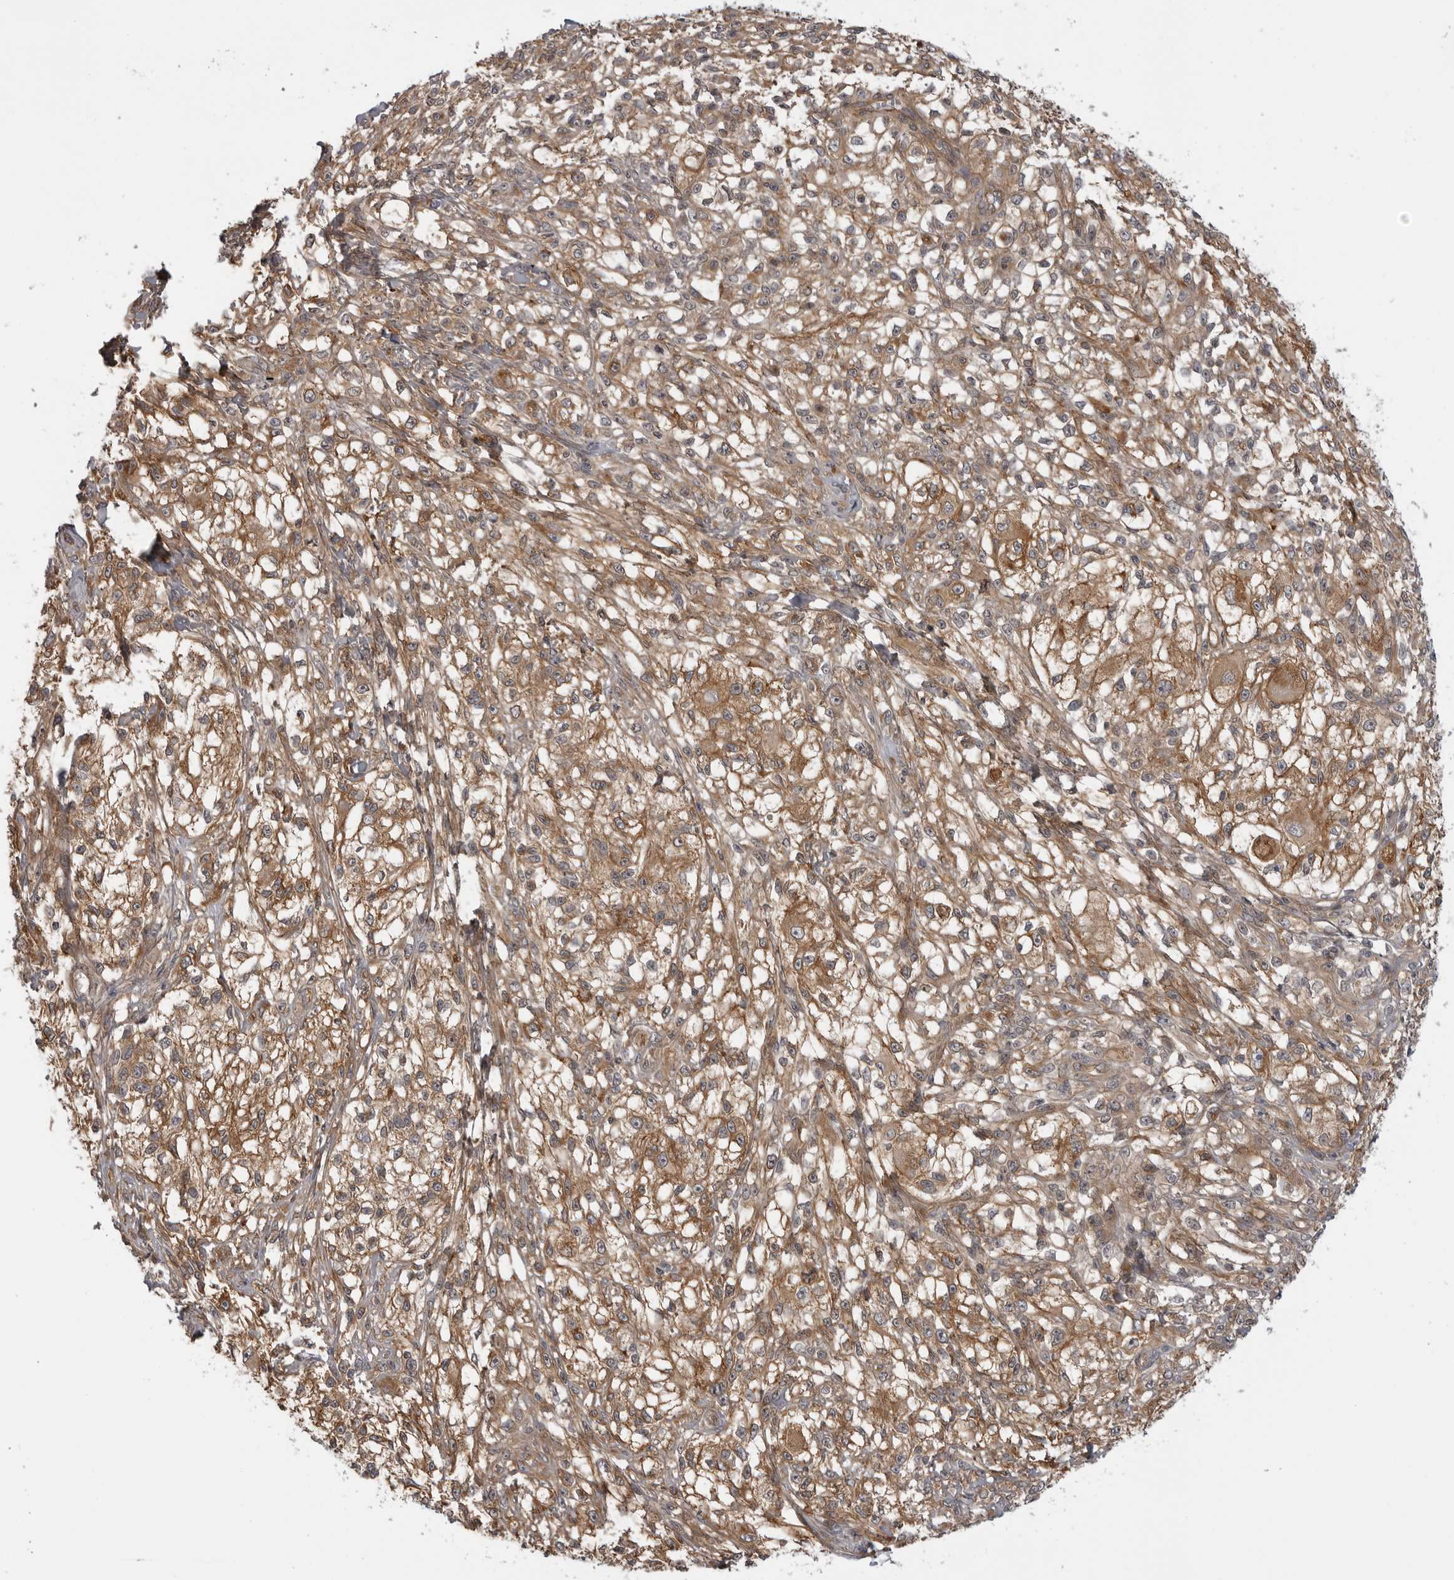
{"staining": {"intensity": "moderate", "quantity": ">75%", "location": "cytoplasmic/membranous"}, "tissue": "melanoma", "cell_type": "Tumor cells", "image_type": "cancer", "snomed": [{"axis": "morphology", "description": "Malignant melanoma, NOS"}, {"axis": "topography", "description": "Skin of head"}], "caption": "Melanoma tissue shows moderate cytoplasmic/membranous positivity in about >75% of tumor cells, visualized by immunohistochemistry. The staining was performed using DAB (3,3'-diaminobenzidine) to visualize the protein expression in brown, while the nuclei were stained in blue with hematoxylin (Magnification: 20x).", "gene": "LRRC45", "patient": {"sex": "male", "age": 83}}